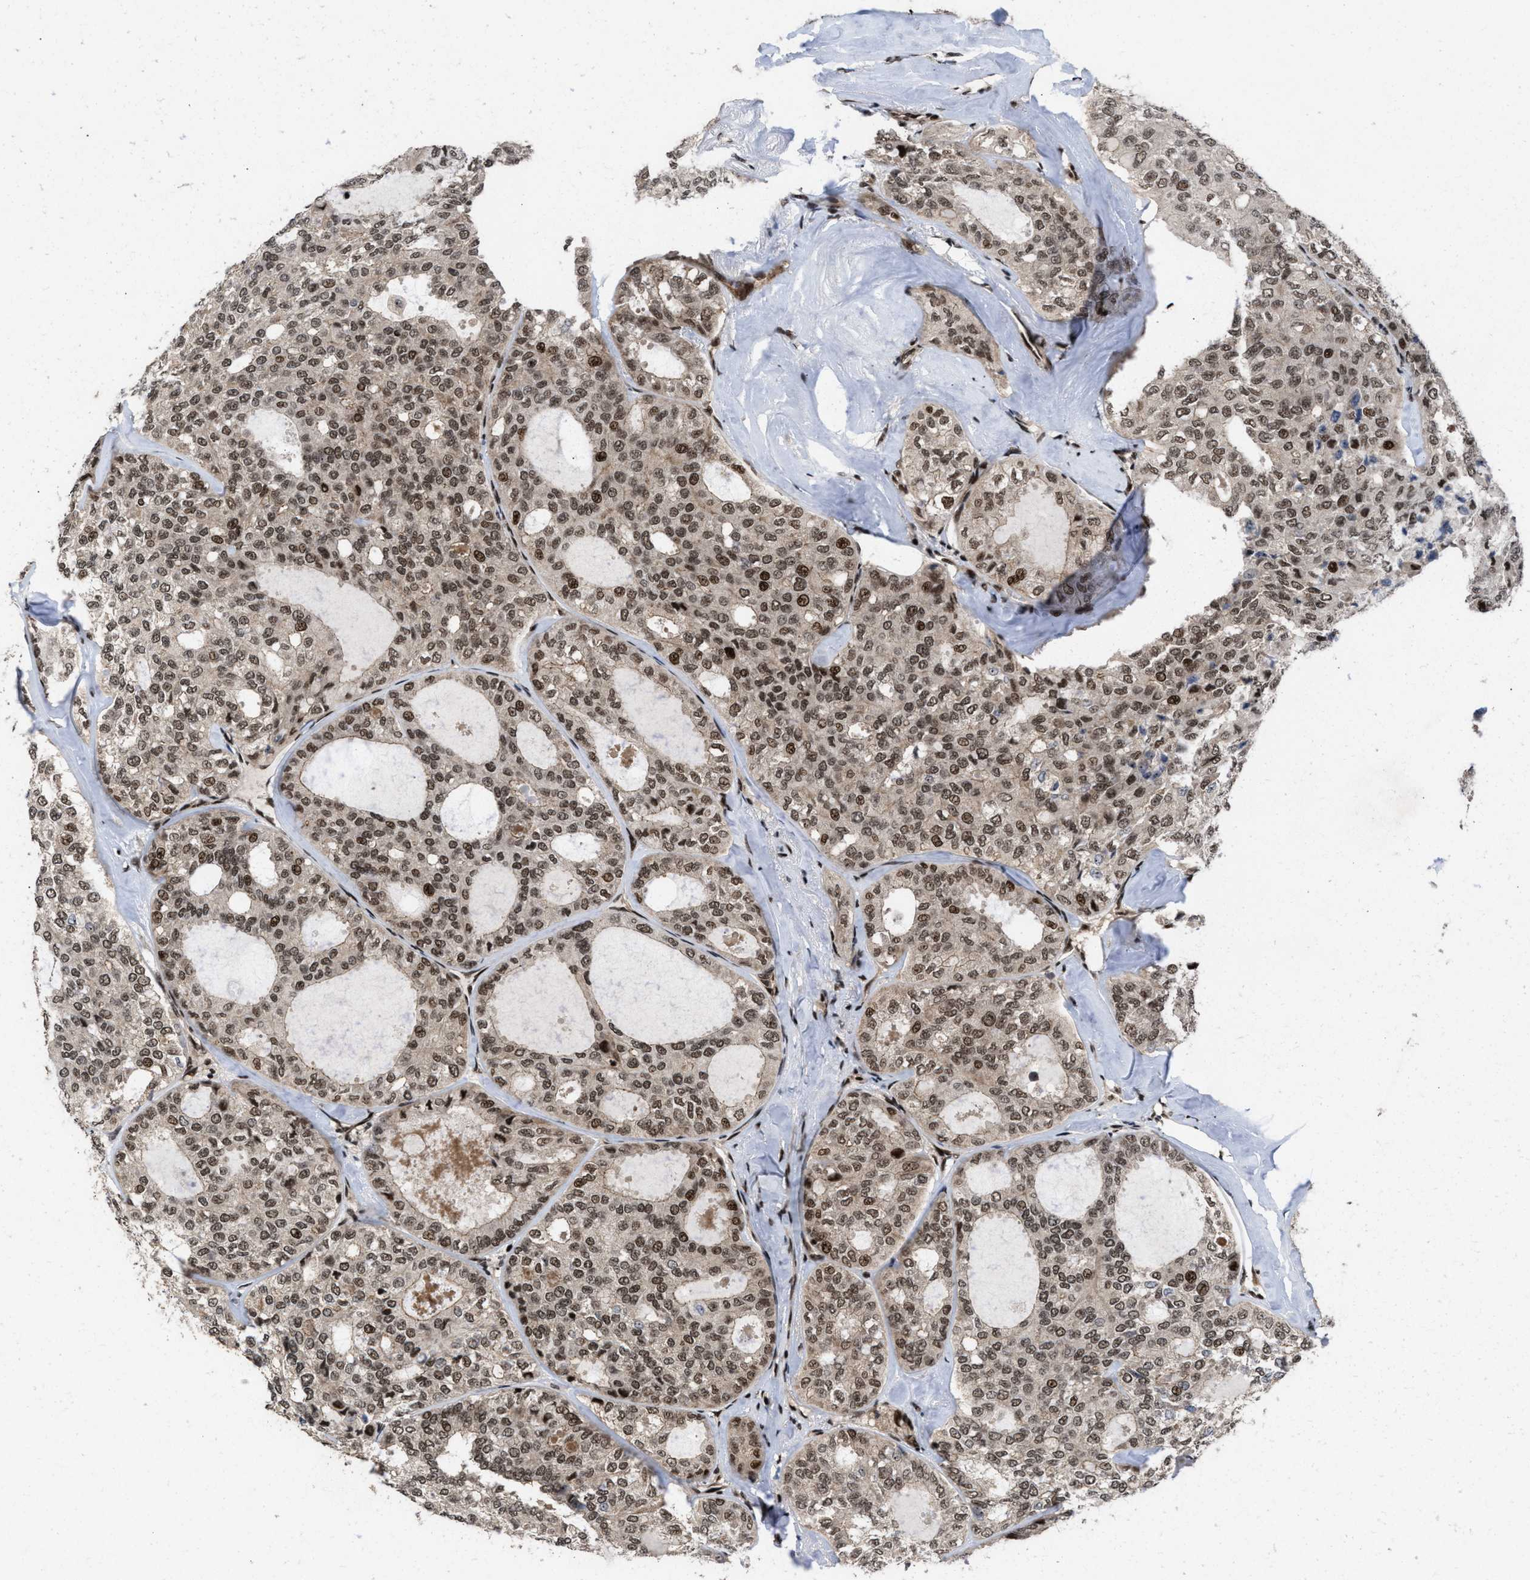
{"staining": {"intensity": "moderate", "quantity": ">75%", "location": "nuclear"}, "tissue": "thyroid cancer", "cell_type": "Tumor cells", "image_type": "cancer", "snomed": [{"axis": "morphology", "description": "Follicular adenoma carcinoma, NOS"}, {"axis": "topography", "description": "Thyroid gland"}], "caption": "Immunohistochemistry photomicrograph of thyroid cancer stained for a protein (brown), which shows medium levels of moderate nuclear staining in about >75% of tumor cells.", "gene": "WIZ", "patient": {"sex": "male", "age": 75}}